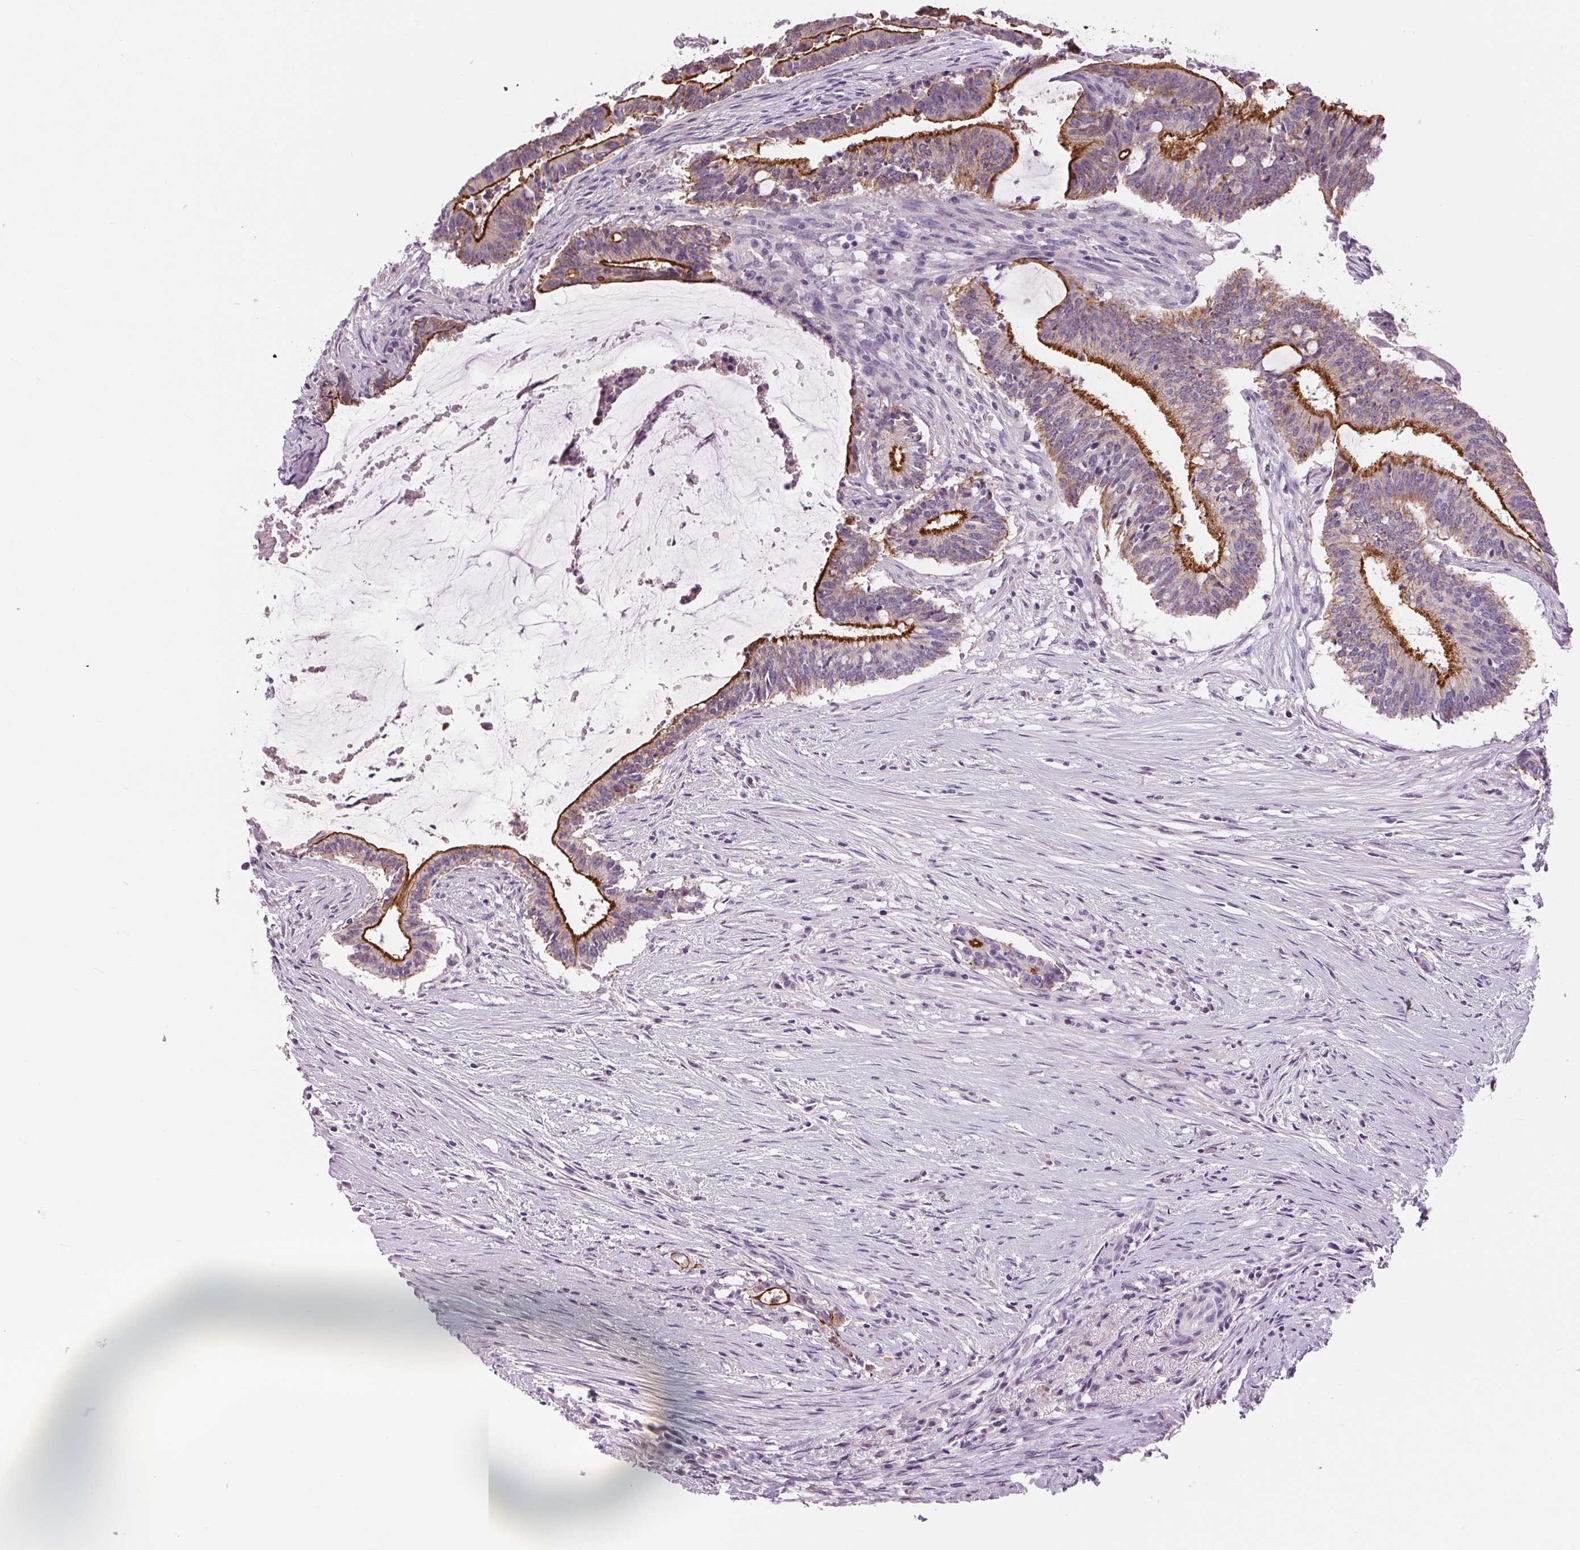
{"staining": {"intensity": "strong", "quantity": "25%-75%", "location": "cytoplasmic/membranous"}, "tissue": "colorectal cancer", "cell_type": "Tumor cells", "image_type": "cancer", "snomed": [{"axis": "morphology", "description": "Adenocarcinoma, NOS"}, {"axis": "topography", "description": "Colon"}], "caption": "Protein staining reveals strong cytoplasmic/membranous expression in approximately 25%-75% of tumor cells in colorectal cancer (adenocarcinoma).", "gene": "MISP", "patient": {"sex": "female", "age": 43}}